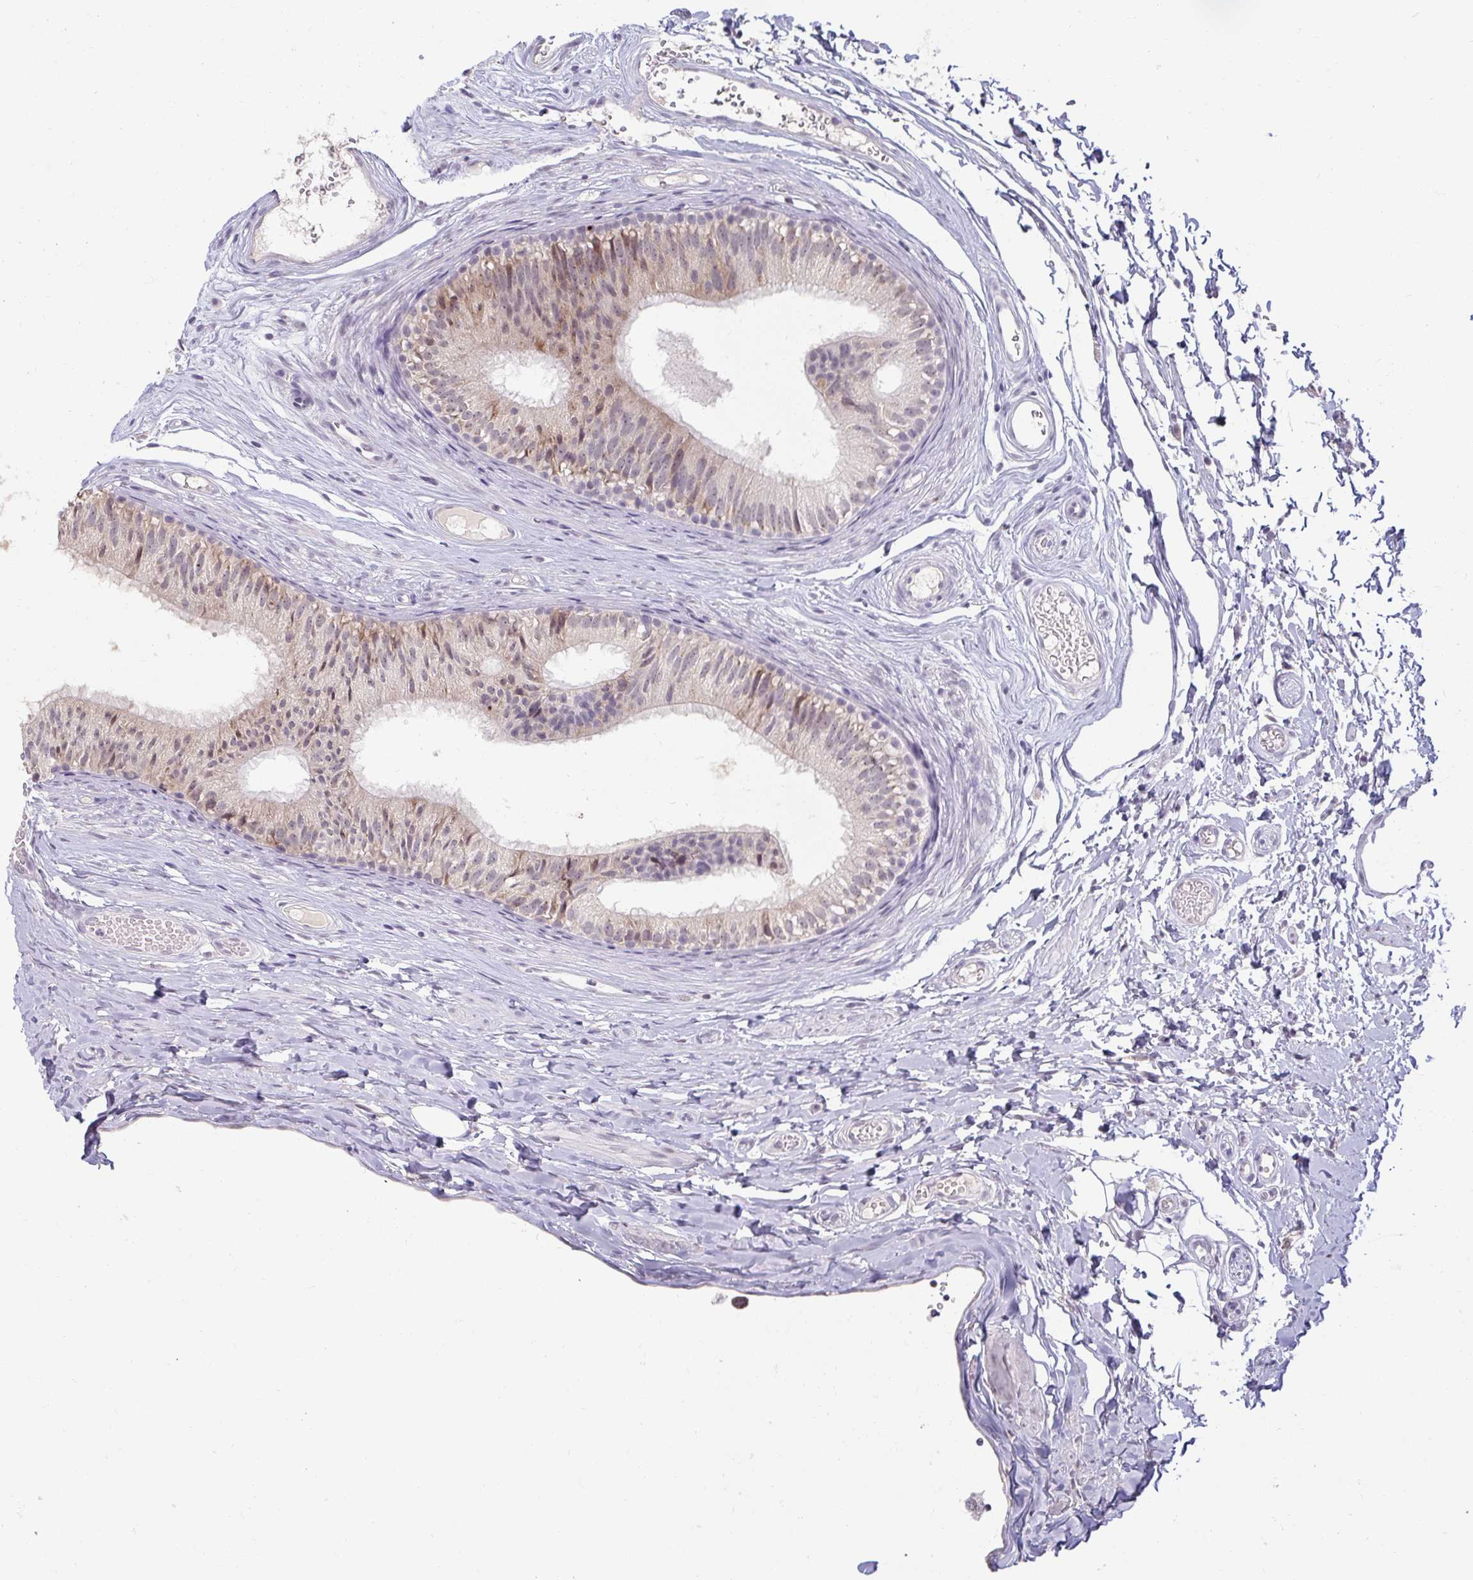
{"staining": {"intensity": "weak", "quantity": "<25%", "location": "cytoplasmic/membranous"}, "tissue": "epididymis", "cell_type": "Glandular cells", "image_type": "normal", "snomed": [{"axis": "morphology", "description": "Normal tissue, NOS"}, {"axis": "morphology", "description": "Seminoma, NOS"}, {"axis": "topography", "description": "Testis"}, {"axis": "topography", "description": "Epididymis"}], "caption": "Immunohistochemical staining of benign epididymis displays no significant positivity in glandular cells. The staining was performed using DAB (3,3'-diaminobenzidine) to visualize the protein expression in brown, while the nuclei were stained in blue with hematoxylin (Magnification: 20x).", "gene": "DDN", "patient": {"sex": "male", "age": 34}}